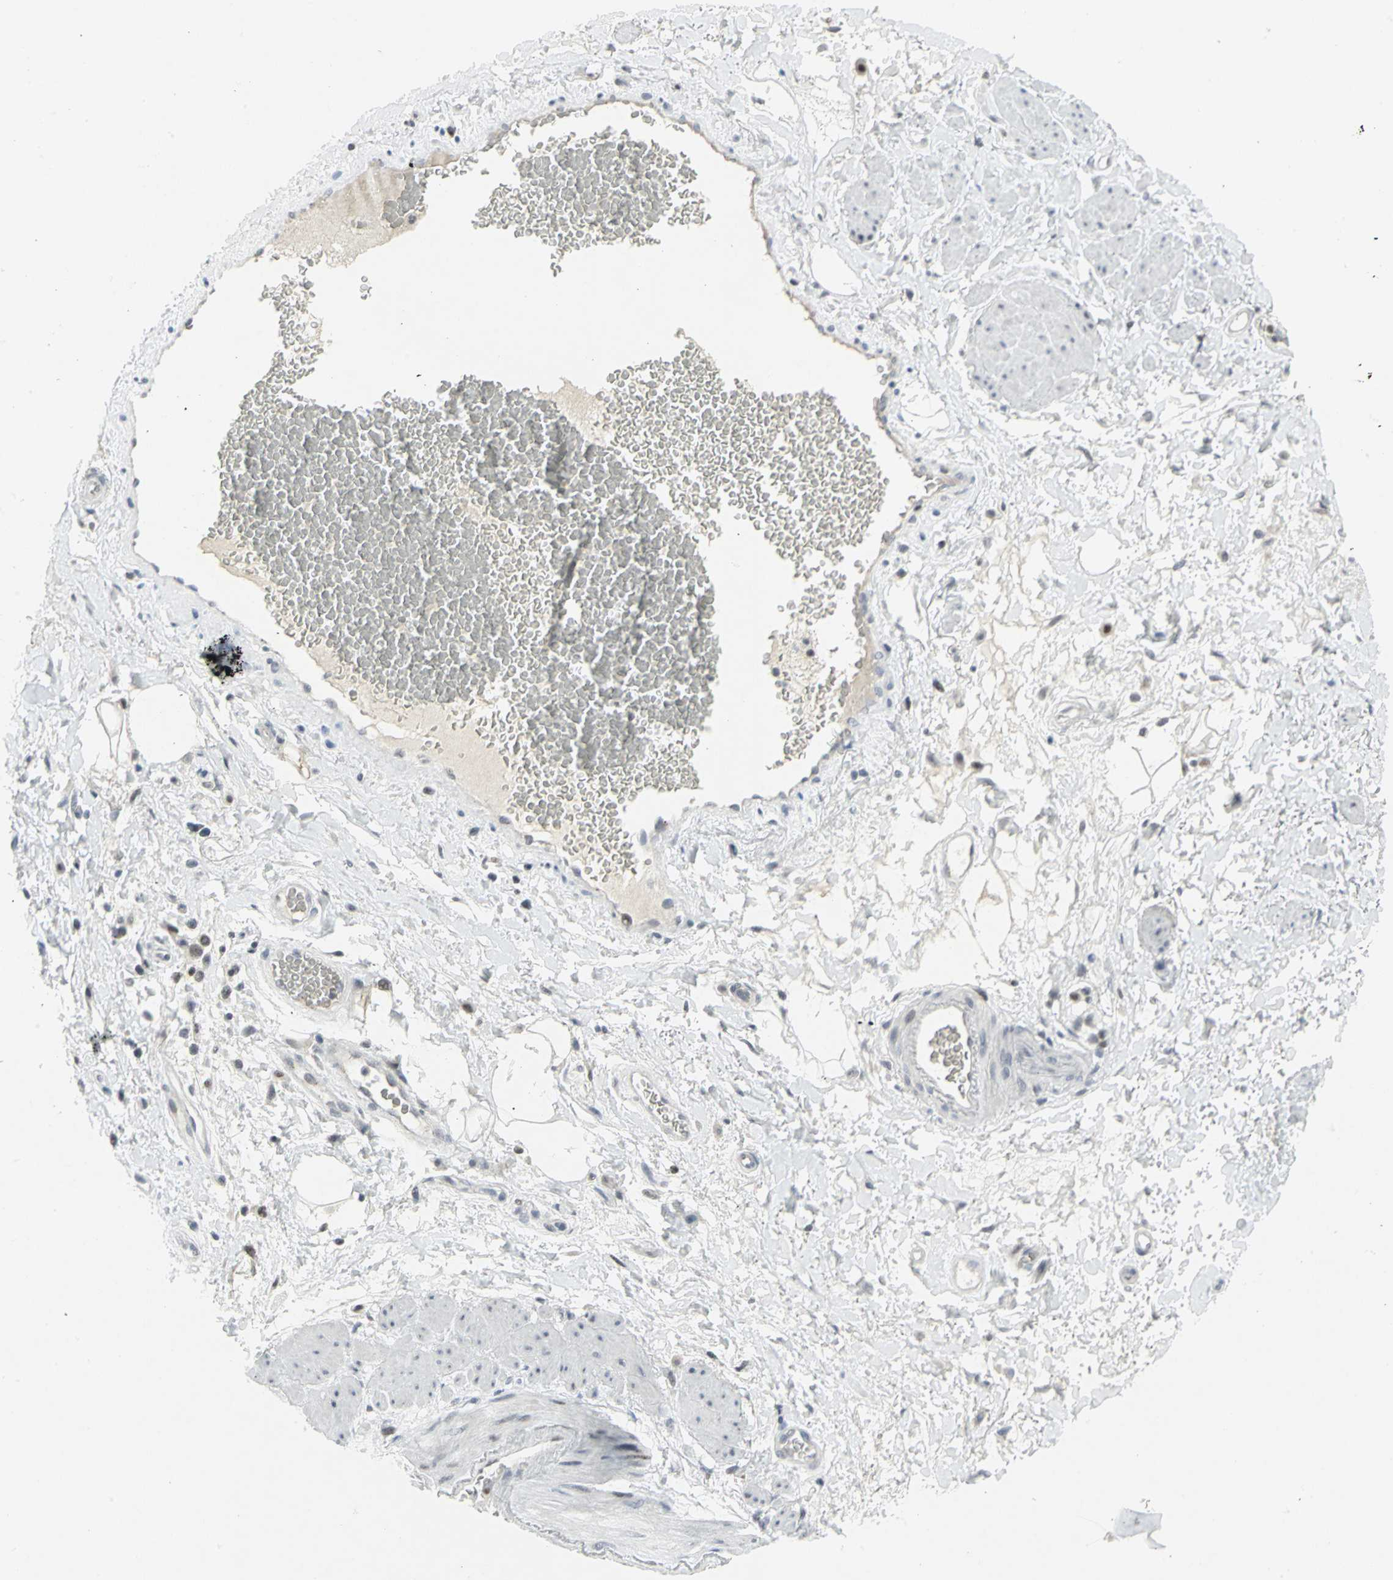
{"staining": {"intensity": "weak", "quantity": "<25%", "location": "nuclear"}, "tissue": "adipose tissue", "cell_type": "Adipocytes", "image_type": "normal", "snomed": [{"axis": "morphology", "description": "Normal tissue, NOS"}, {"axis": "topography", "description": "Soft tissue"}, {"axis": "topography", "description": "Peripheral nerve tissue"}], "caption": "Adipocytes are negative for protein expression in benign human adipose tissue. The staining is performed using DAB (3,3'-diaminobenzidine) brown chromogen with nuclei counter-stained in using hematoxylin.", "gene": "RPA1", "patient": {"sex": "female", "age": 71}}